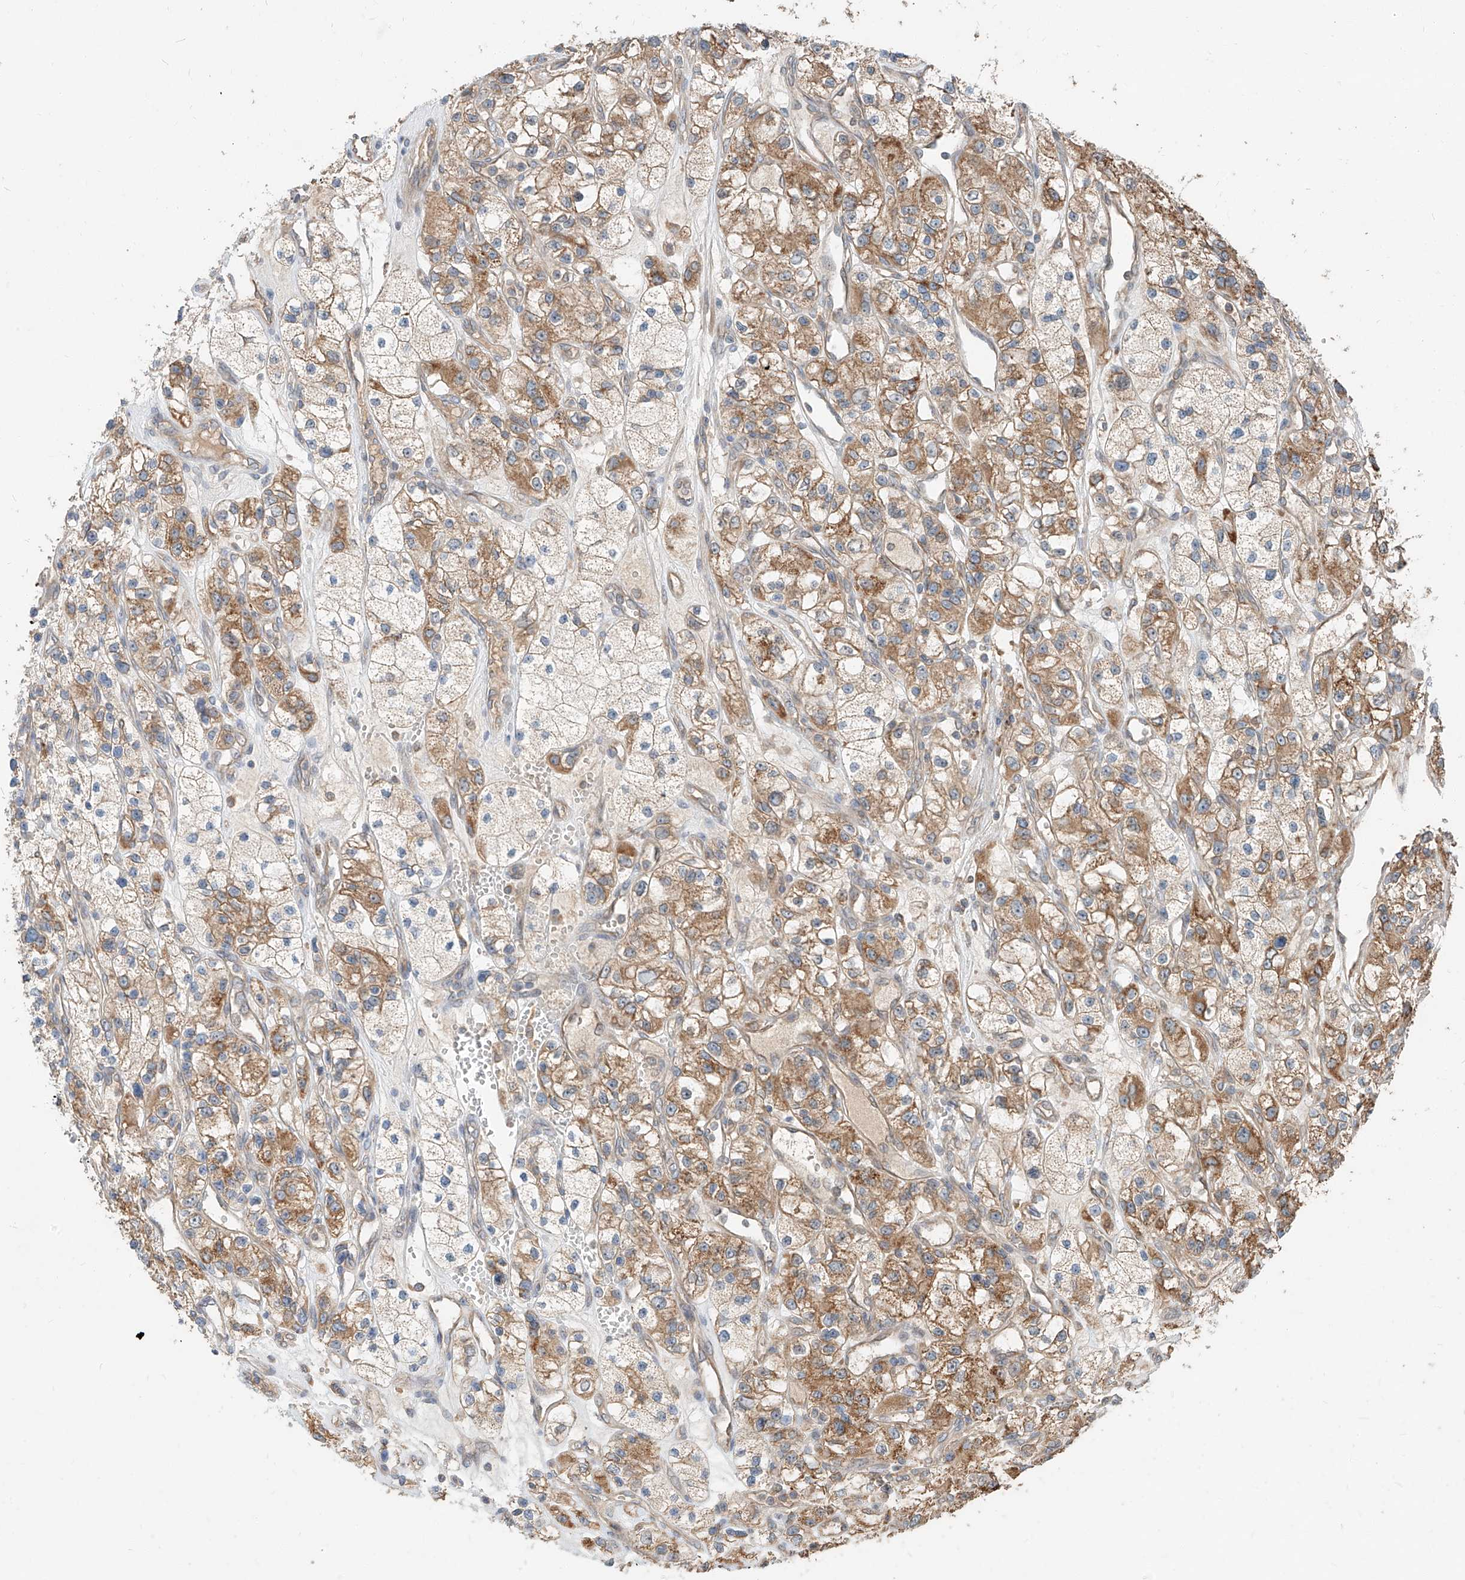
{"staining": {"intensity": "moderate", "quantity": ">75%", "location": "cytoplasmic/membranous"}, "tissue": "renal cancer", "cell_type": "Tumor cells", "image_type": "cancer", "snomed": [{"axis": "morphology", "description": "Adenocarcinoma, NOS"}, {"axis": "topography", "description": "Kidney"}], "caption": "Protein staining exhibits moderate cytoplasmic/membranous expression in approximately >75% of tumor cells in renal cancer.", "gene": "STX19", "patient": {"sex": "female", "age": 57}}